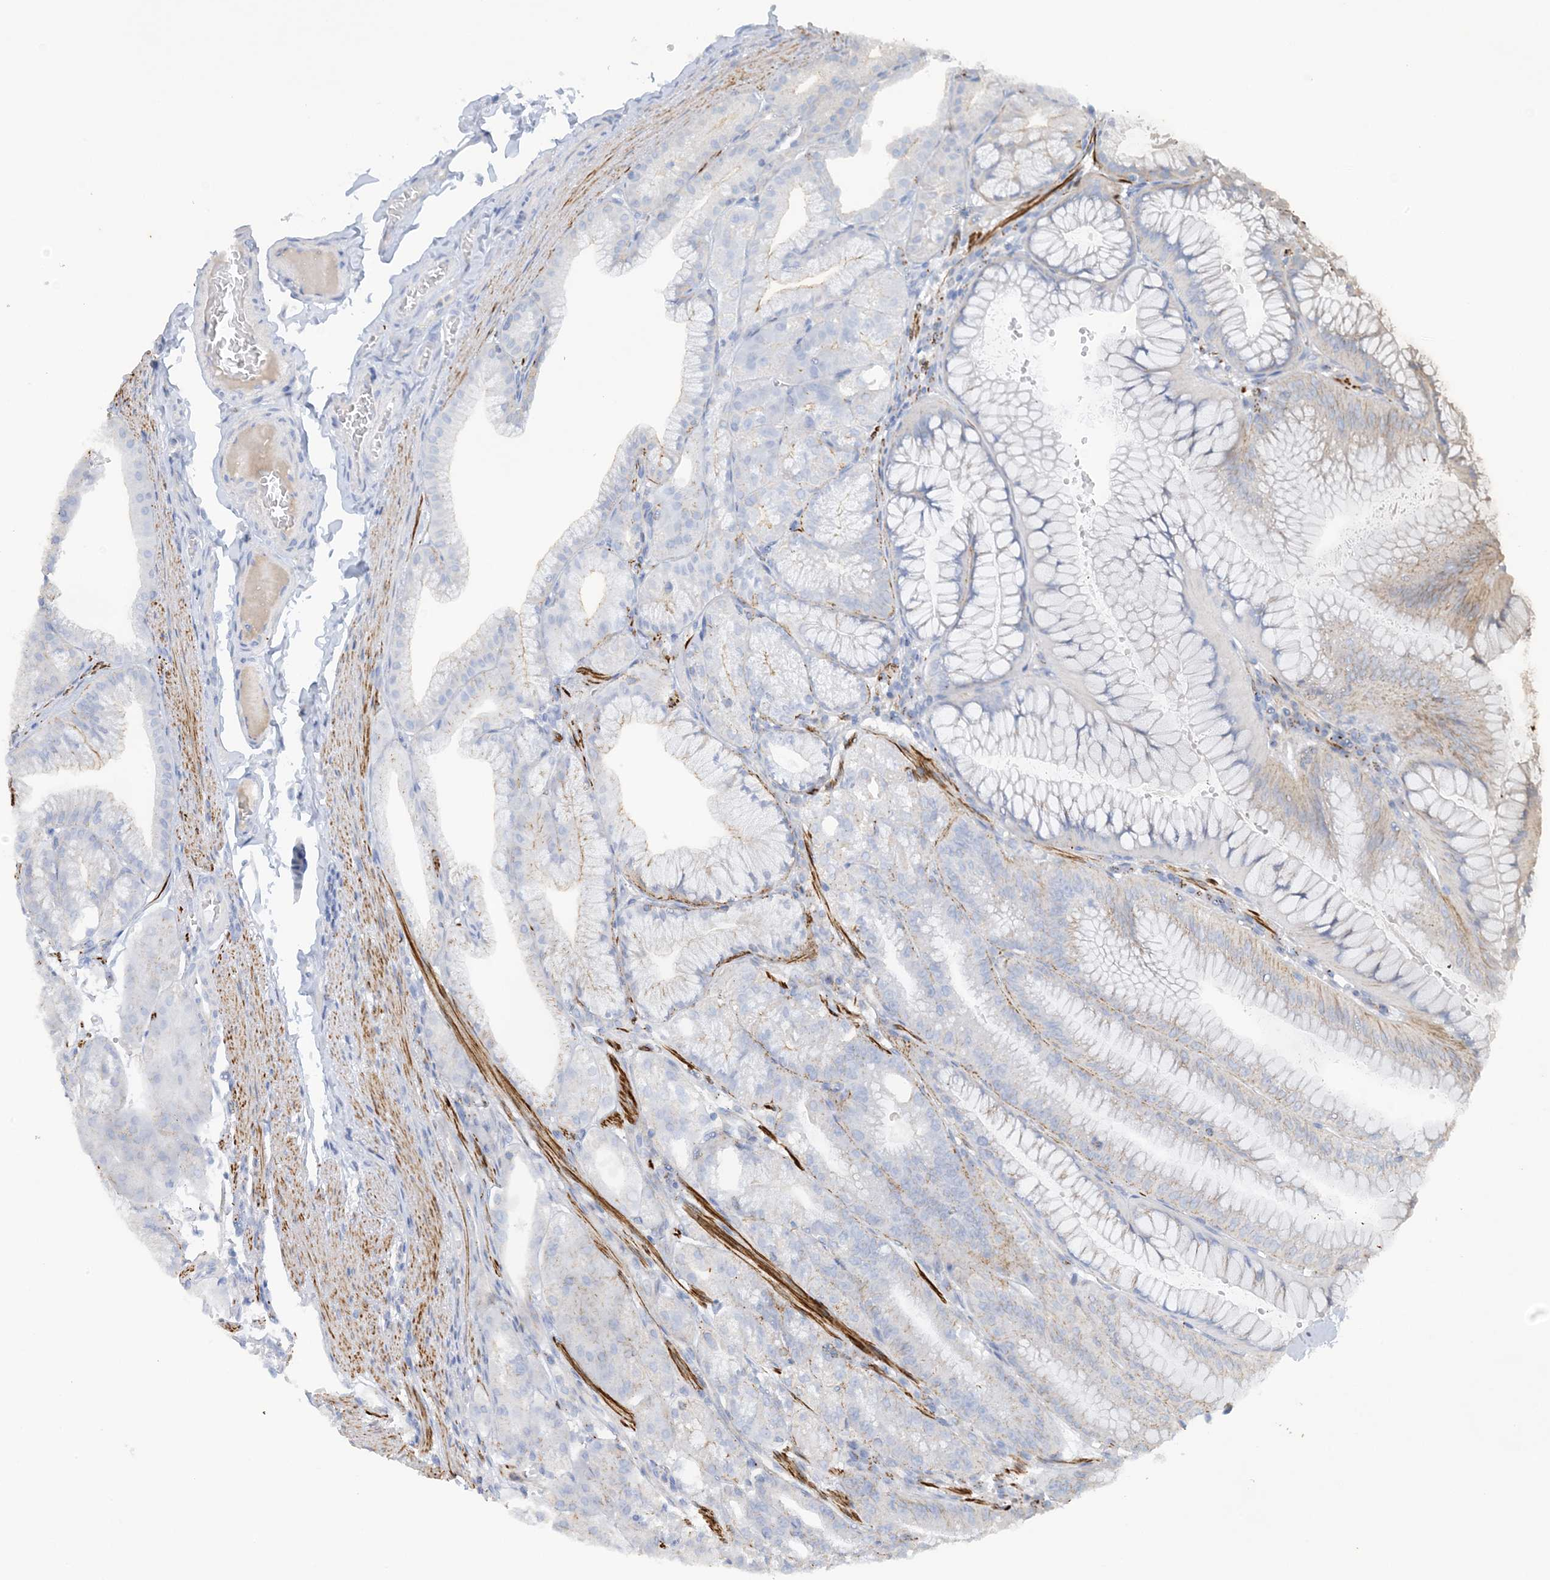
{"staining": {"intensity": "weak", "quantity": "<25%", "location": "cytoplasmic/membranous"}, "tissue": "stomach", "cell_type": "Glandular cells", "image_type": "normal", "snomed": [{"axis": "morphology", "description": "Normal tissue, NOS"}, {"axis": "topography", "description": "Stomach, lower"}], "caption": "IHC photomicrograph of unremarkable human stomach stained for a protein (brown), which exhibits no positivity in glandular cells.", "gene": "CALHM5", "patient": {"sex": "male", "age": 71}}